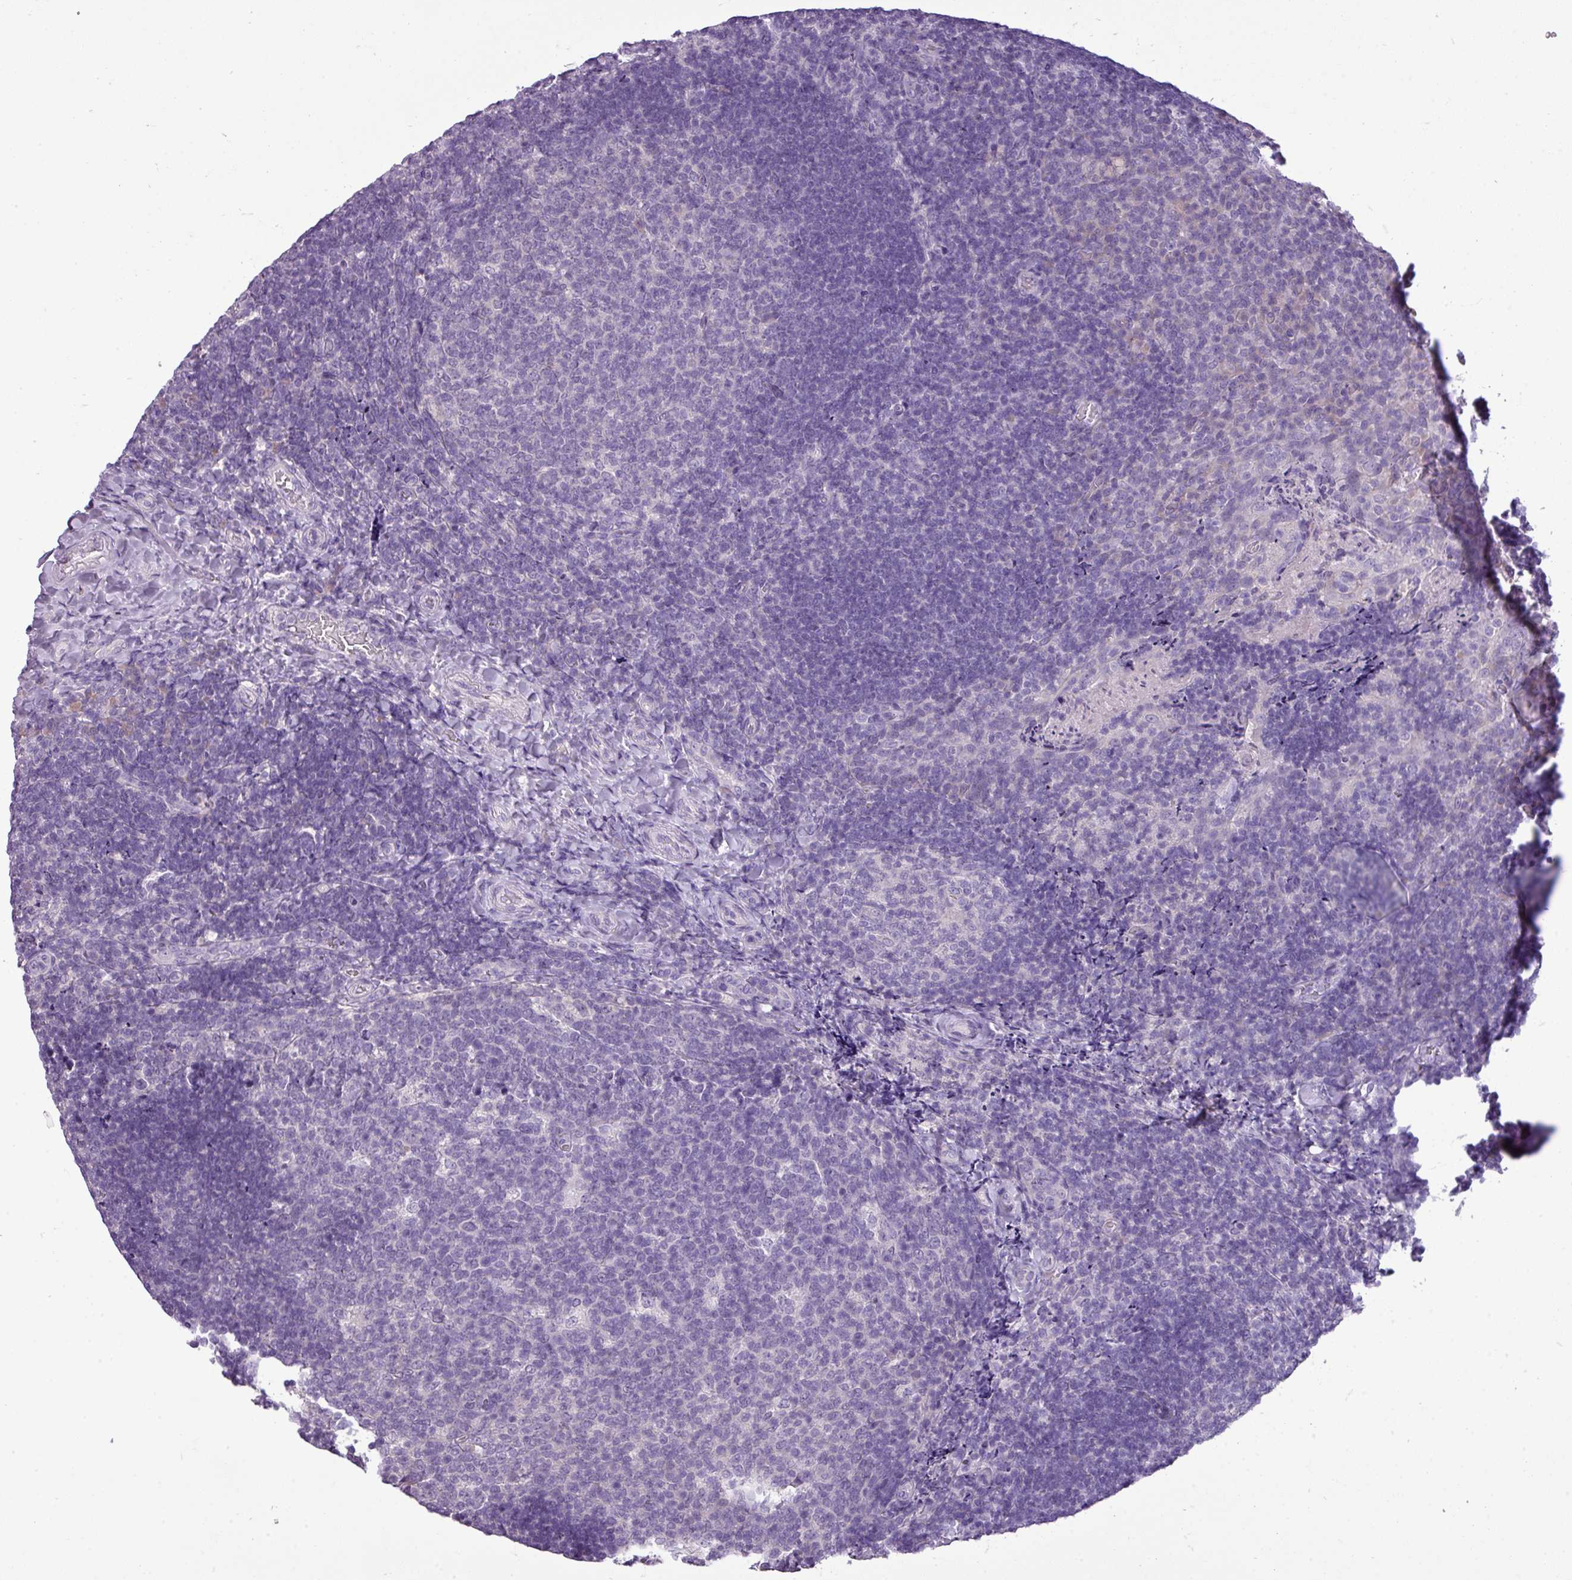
{"staining": {"intensity": "negative", "quantity": "none", "location": "none"}, "tissue": "tonsil", "cell_type": "Germinal center cells", "image_type": "normal", "snomed": [{"axis": "morphology", "description": "Normal tissue, NOS"}, {"axis": "topography", "description": "Tonsil"}], "caption": "Histopathology image shows no significant protein staining in germinal center cells of normal tonsil.", "gene": "DNAAF9", "patient": {"sex": "female", "age": 10}}